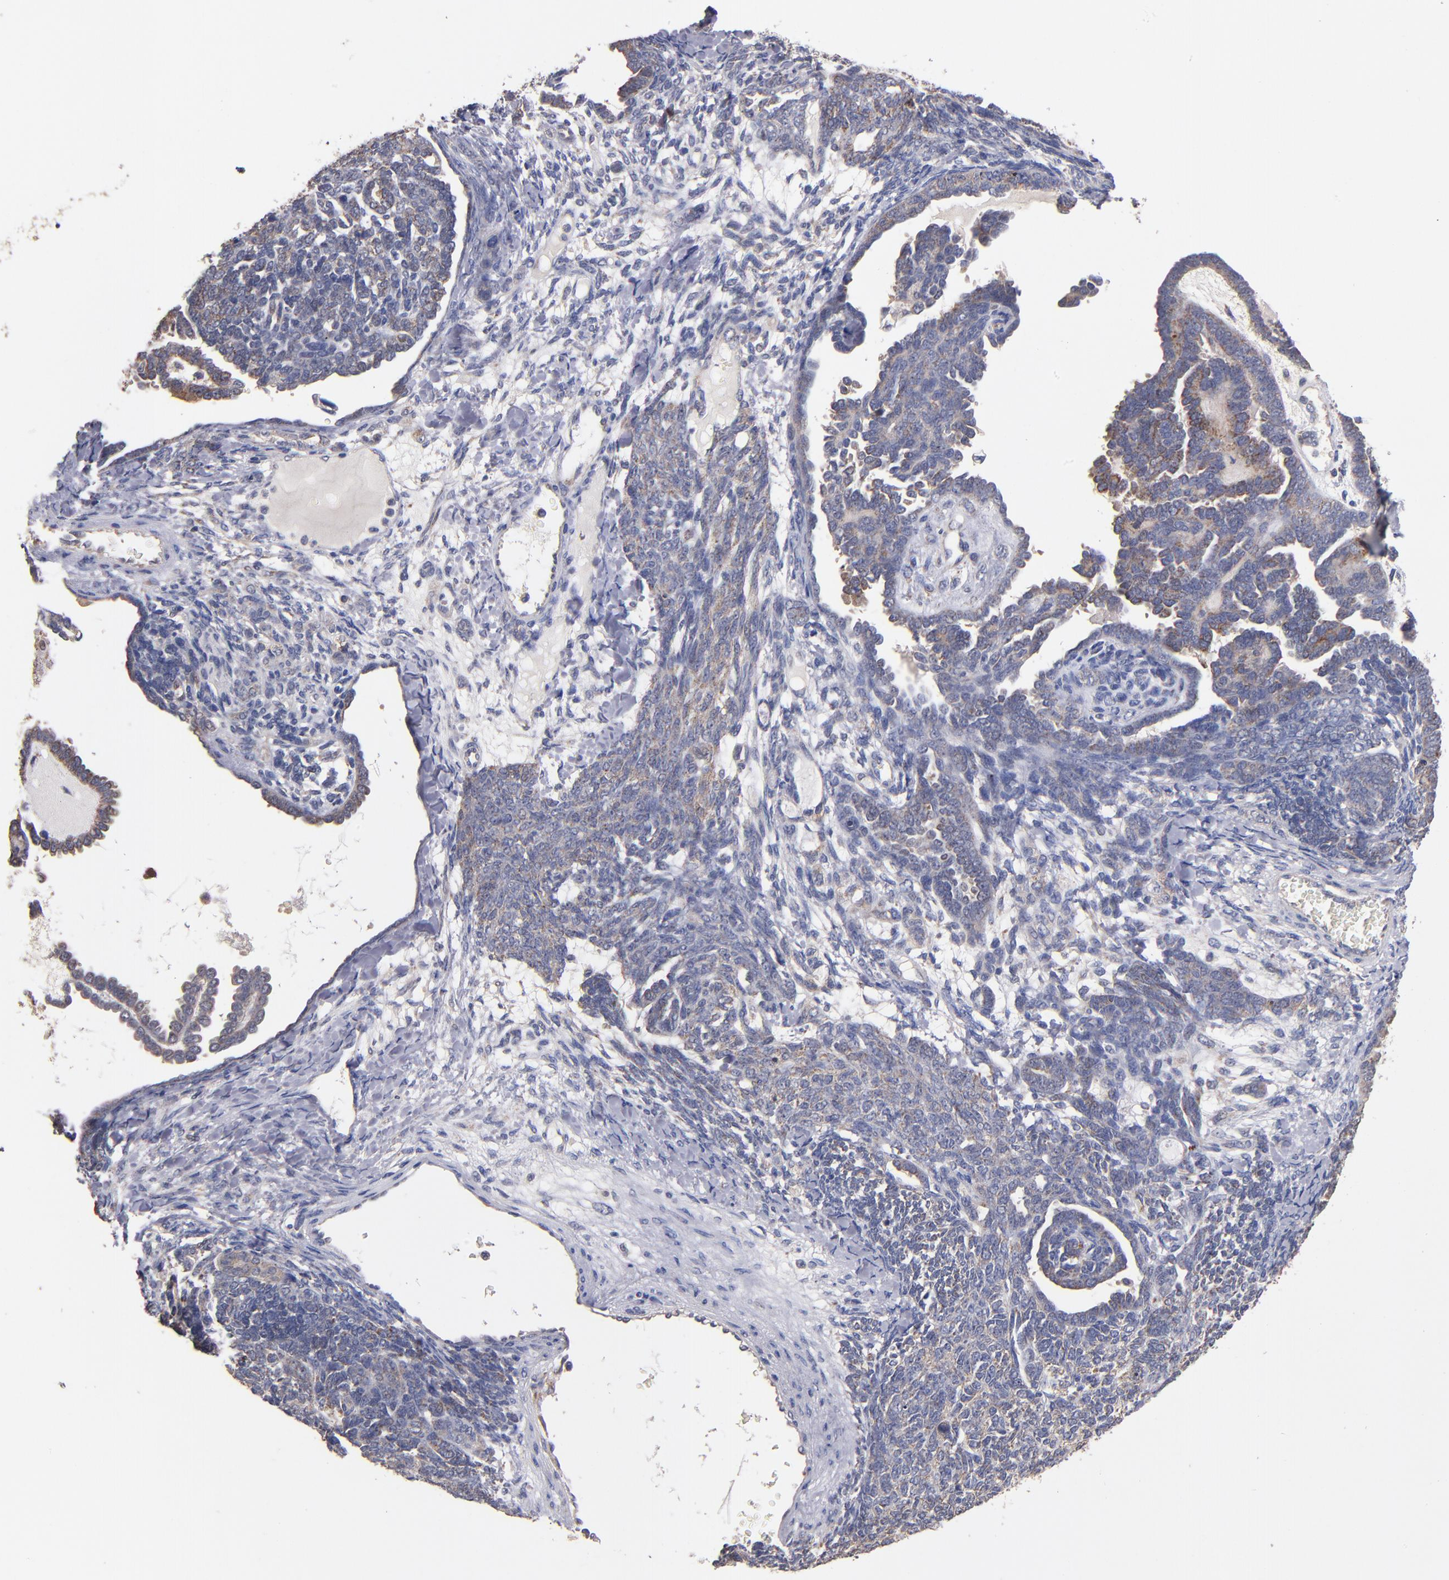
{"staining": {"intensity": "weak", "quantity": ">75%", "location": "cytoplasmic/membranous"}, "tissue": "endometrial cancer", "cell_type": "Tumor cells", "image_type": "cancer", "snomed": [{"axis": "morphology", "description": "Neoplasm, malignant, NOS"}, {"axis": "topography", "description": "Endometrium"}], "caption": "Endometrial cancer (neoplasm (malignant)) stained for a protein (brown) demonstrates weak cytoplasmic/membranous positive staining in approximately >75% of tumor cells.", "gene": "DIABLO", "patient": {"sex": "female", "age": 74}}